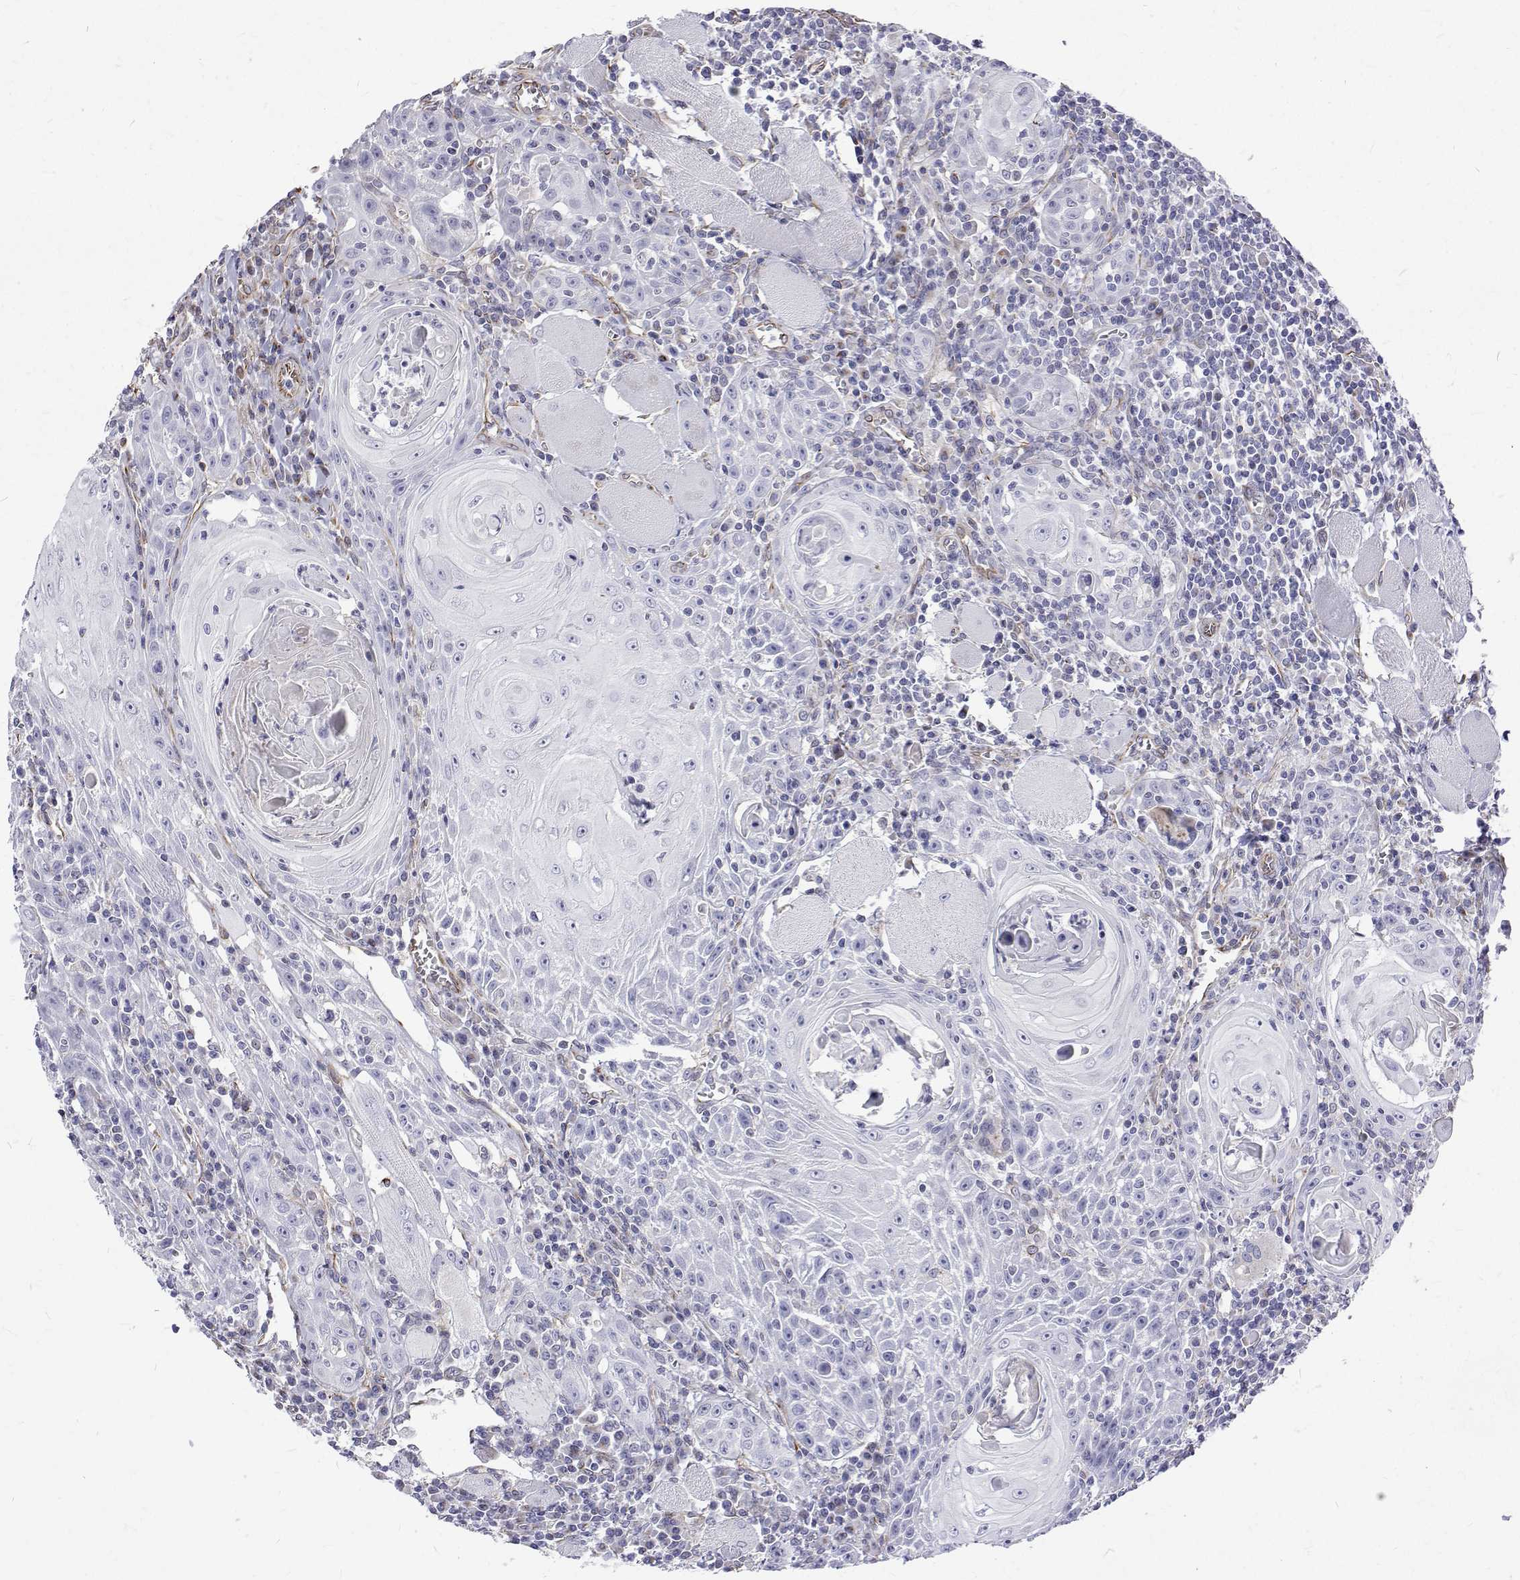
{"staining": {"intensity": "negative", "quantity": "none", "location": "none"}, "tissue": "head and neck cancer", "cell_type": "Tumor cells", "image_type": "cancer", "snomed": [{"axis": "morphology", "description": "Squamous cell carcinoma, NOS"}, {"axis": "topography", "description": "Head-Neck"}], "caption": "An IHC image of squamous cell carcinoma (head and neck) is shown. There is no staining in tumor cells of squamous cell carcinoma (head and neck).", "gene": "OPRPN", "patient": {"sex": "male", "age": 52}}